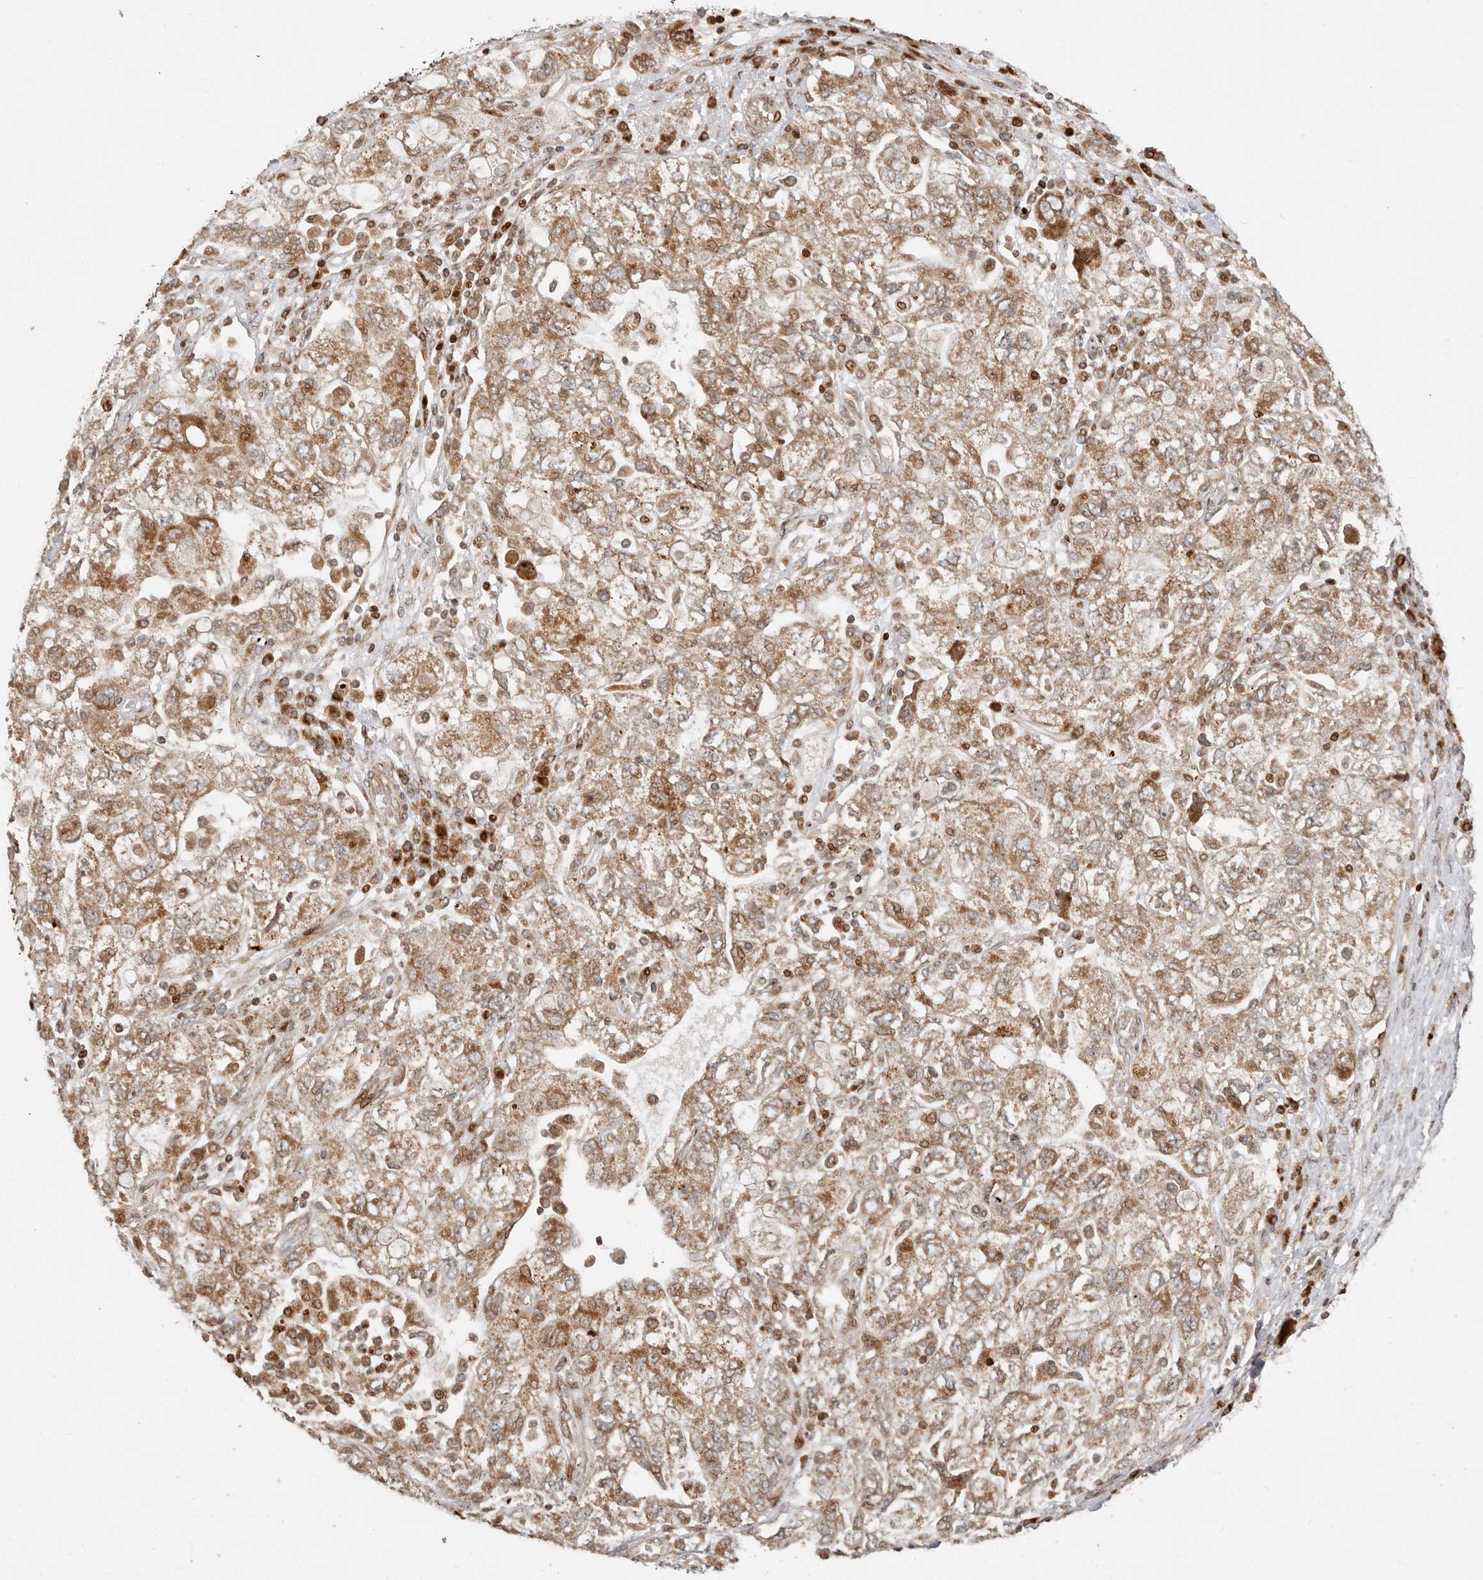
{"staining": {"intensity": "moderate", "quantity": ">75%", "location": "cytoplasmic/membranous"}, "tissue": "ovarian cancer", "cell_type": "Tumor cells", "image_type": "cancer", "snomed": [{"axis": "morphology", "description": "Carcinoma, NOS"}, {"axis": "morphology", "description": "Cystadenocarcinoma, serous, NOS"}, {"axis": "topography", "description": "Ovary"}], "caption": "IHC of human ovarian cancer (carcinoma) reveals medium levels of moderate cytoplasmic/membranous staining in approximately >75% of tumor cells. The staining was performed using DAB, with brown indicating positive protein expression. Nuclei are stained blue with hematoxylin.", "gene": "TRIM4", "patient": {"sex": "female", "age": 69}}